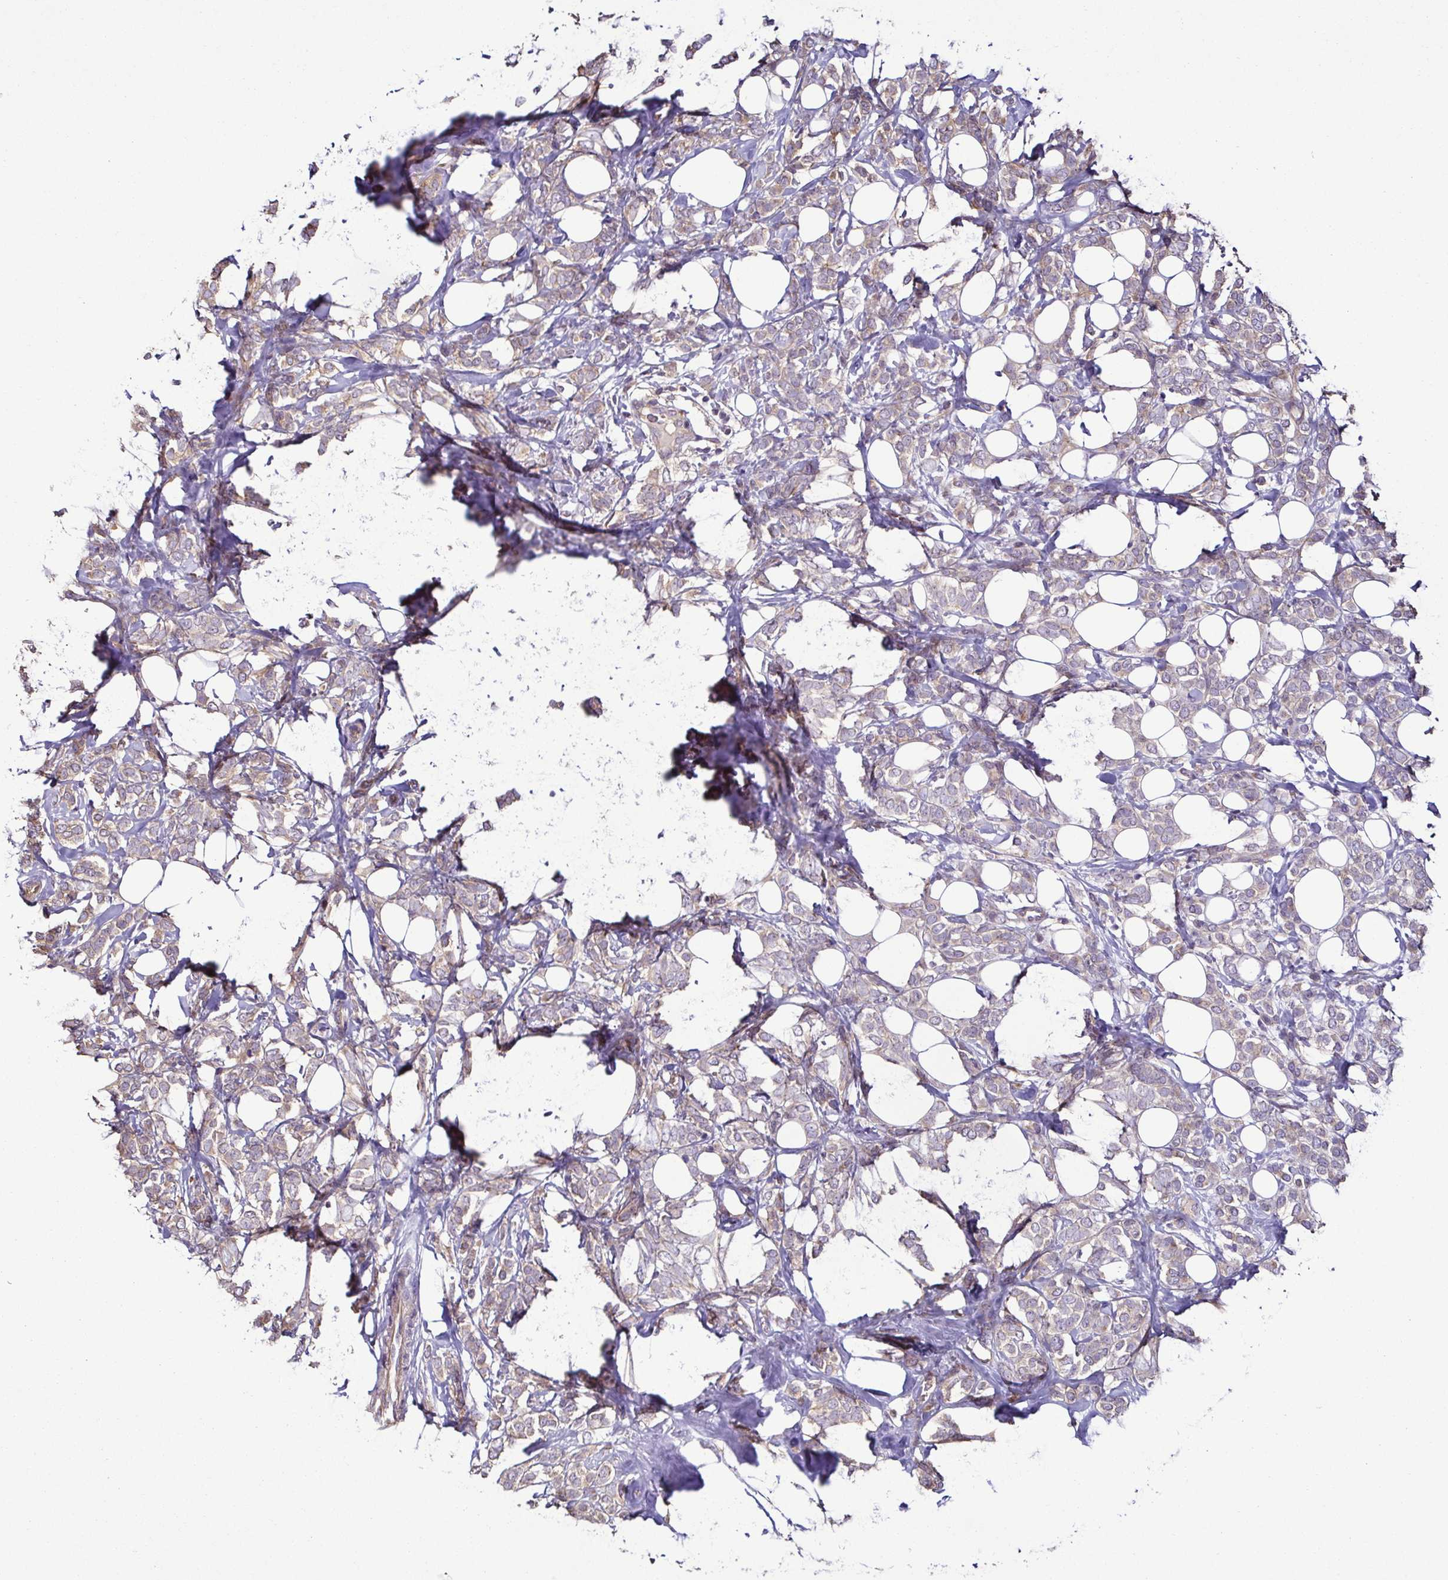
{"staining": {"intensity": "weak", "quantity": "<25%", "location": "cytoplasmic/membranous"}, "tissue": "breast cancer", "cell_type": "Tumor cells", "image_type": "cancer", "snomed": [{"axis": "morphology", "description": "Lobular carcinoma"}, {"axis": "topography", "description": "Breast"}], "caption": "Tumor cells are negative for brown protein staining in breast cancer (lobular carcinoma).", "gene": "LMOD2", "patient": {"sex": "female", "age": 49}}